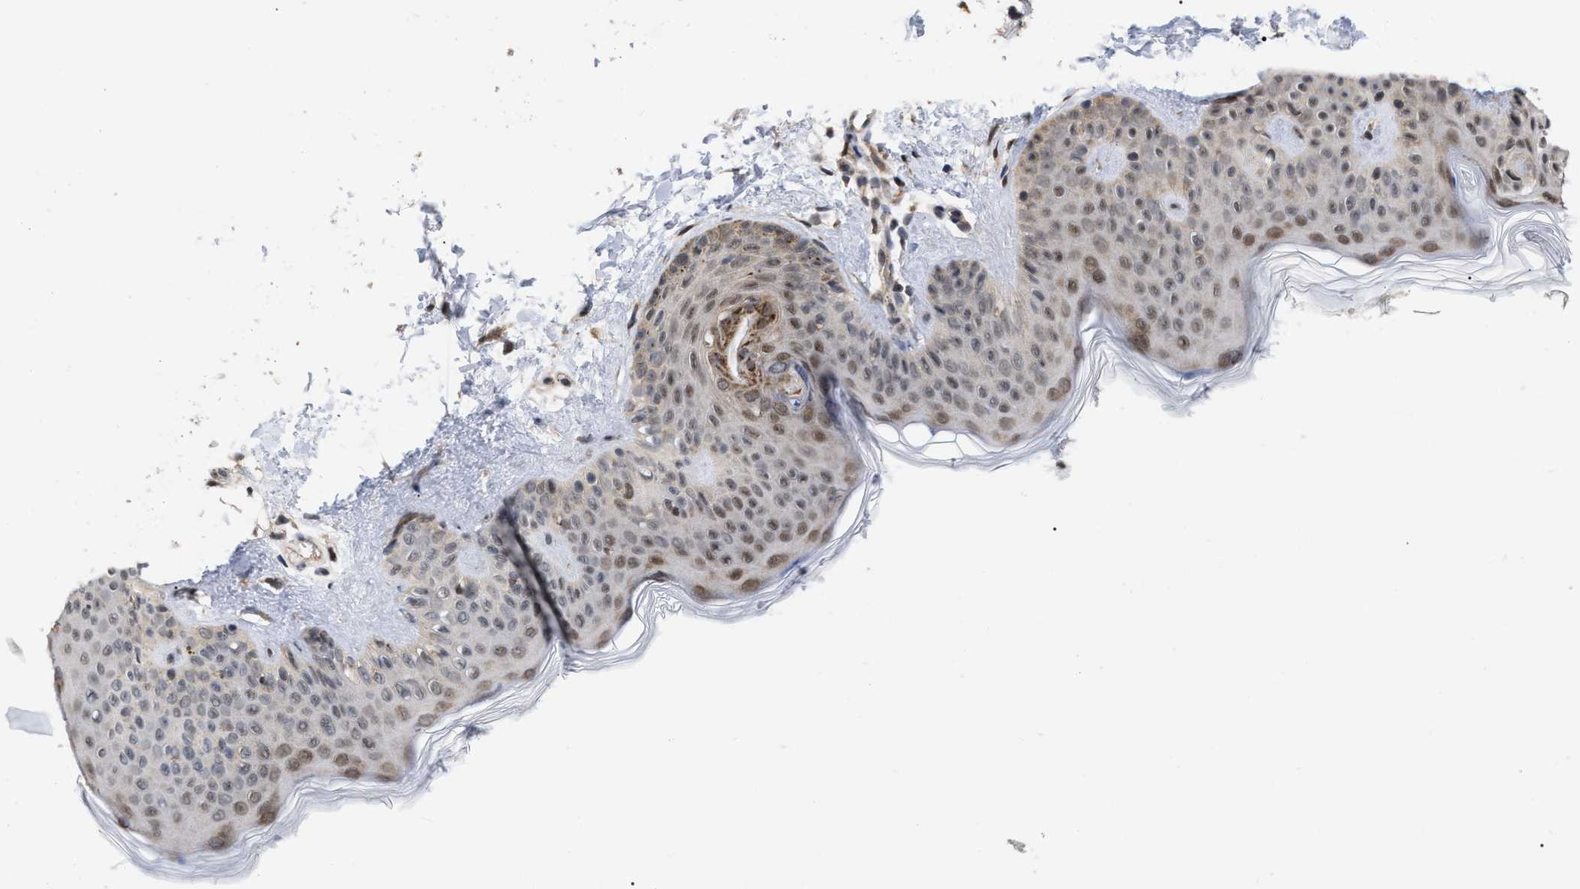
{"staining": {"intensity": "weak", "quantity": ">75%", "location": "nuclear"}, "tissue": "skin", "cell_type": "Fibroblasts", "image_type": "normal", "snomed": [{"axis": "morphology", "description": "Normal tissue, NOS"}, {"axis": "topography", "description": "Skin"}], "caption": "IHC micrograph of normal skin: human skin stained using immunohistochemistry (IHC) demonstrates low levels of weak protein expression localized specifically in the nuclear of fibroblasts, appearing as a nuclear brown color.", "gene": "UPF1", "patient": {"sex": "male", "age": 30}}